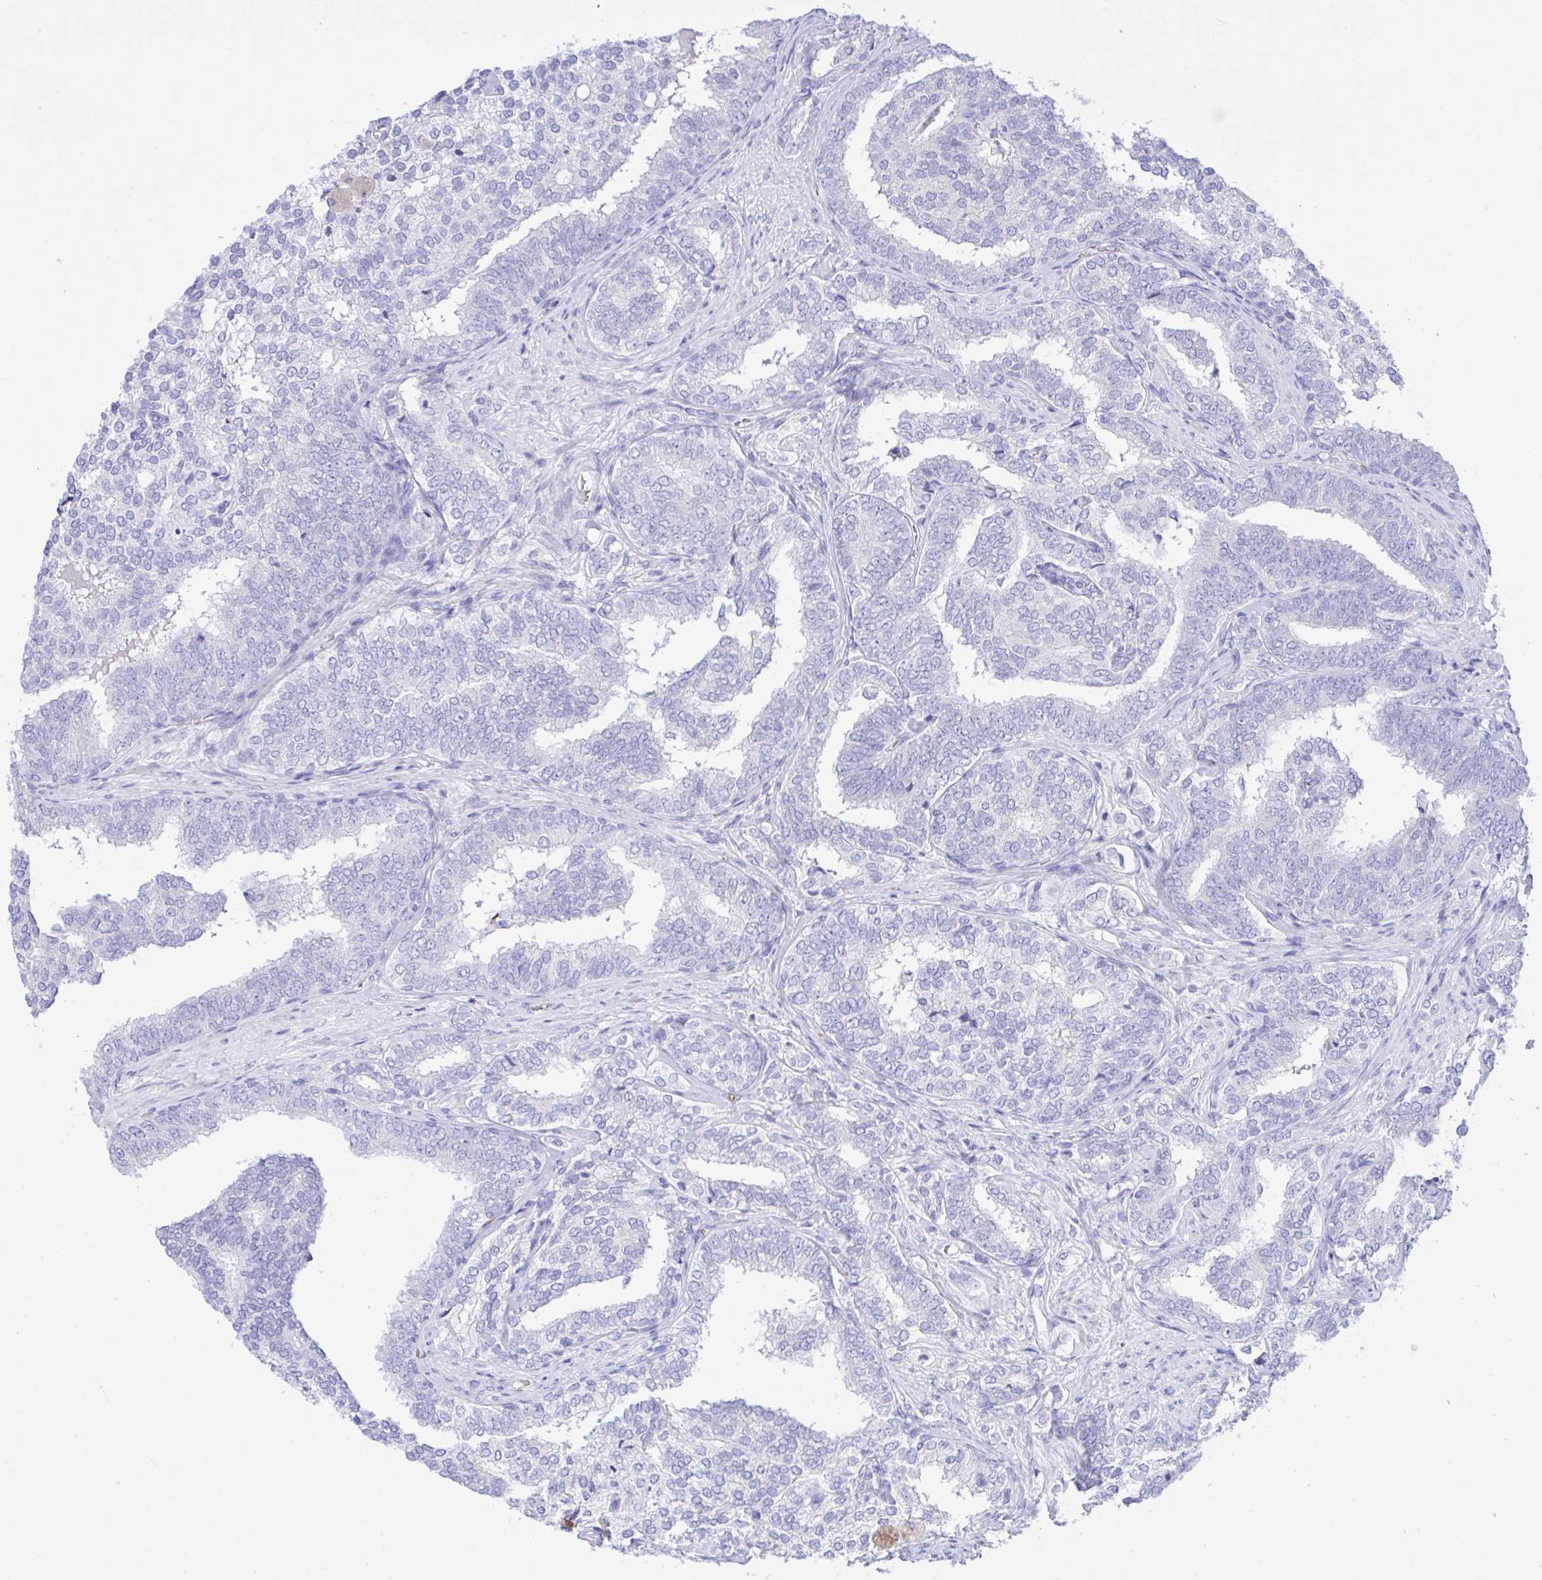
{"staining": {"intensity": "negative", "quantity": "none", "location": "none"}, "tissue": "prostate cancer", "cell_type": "Tumor cells", "image_type": "cancer", "snomed": [{"axis": "morphology", "description": "Adenocarcinoma, High grade"}, {"axis": "topography", "description": "Prostate"}], "caption": "An image of human adenocarcinoma (high-grade) (prostate) is negative for staining in tumor cells. The staining was performed using DAB to visualize the protein expression in brown, while the nuclei were stained in blue with hematoxylin (Magnification: 20x).", "gene": "ZNF221", "patient": {"sex": "male", "age": 72}}